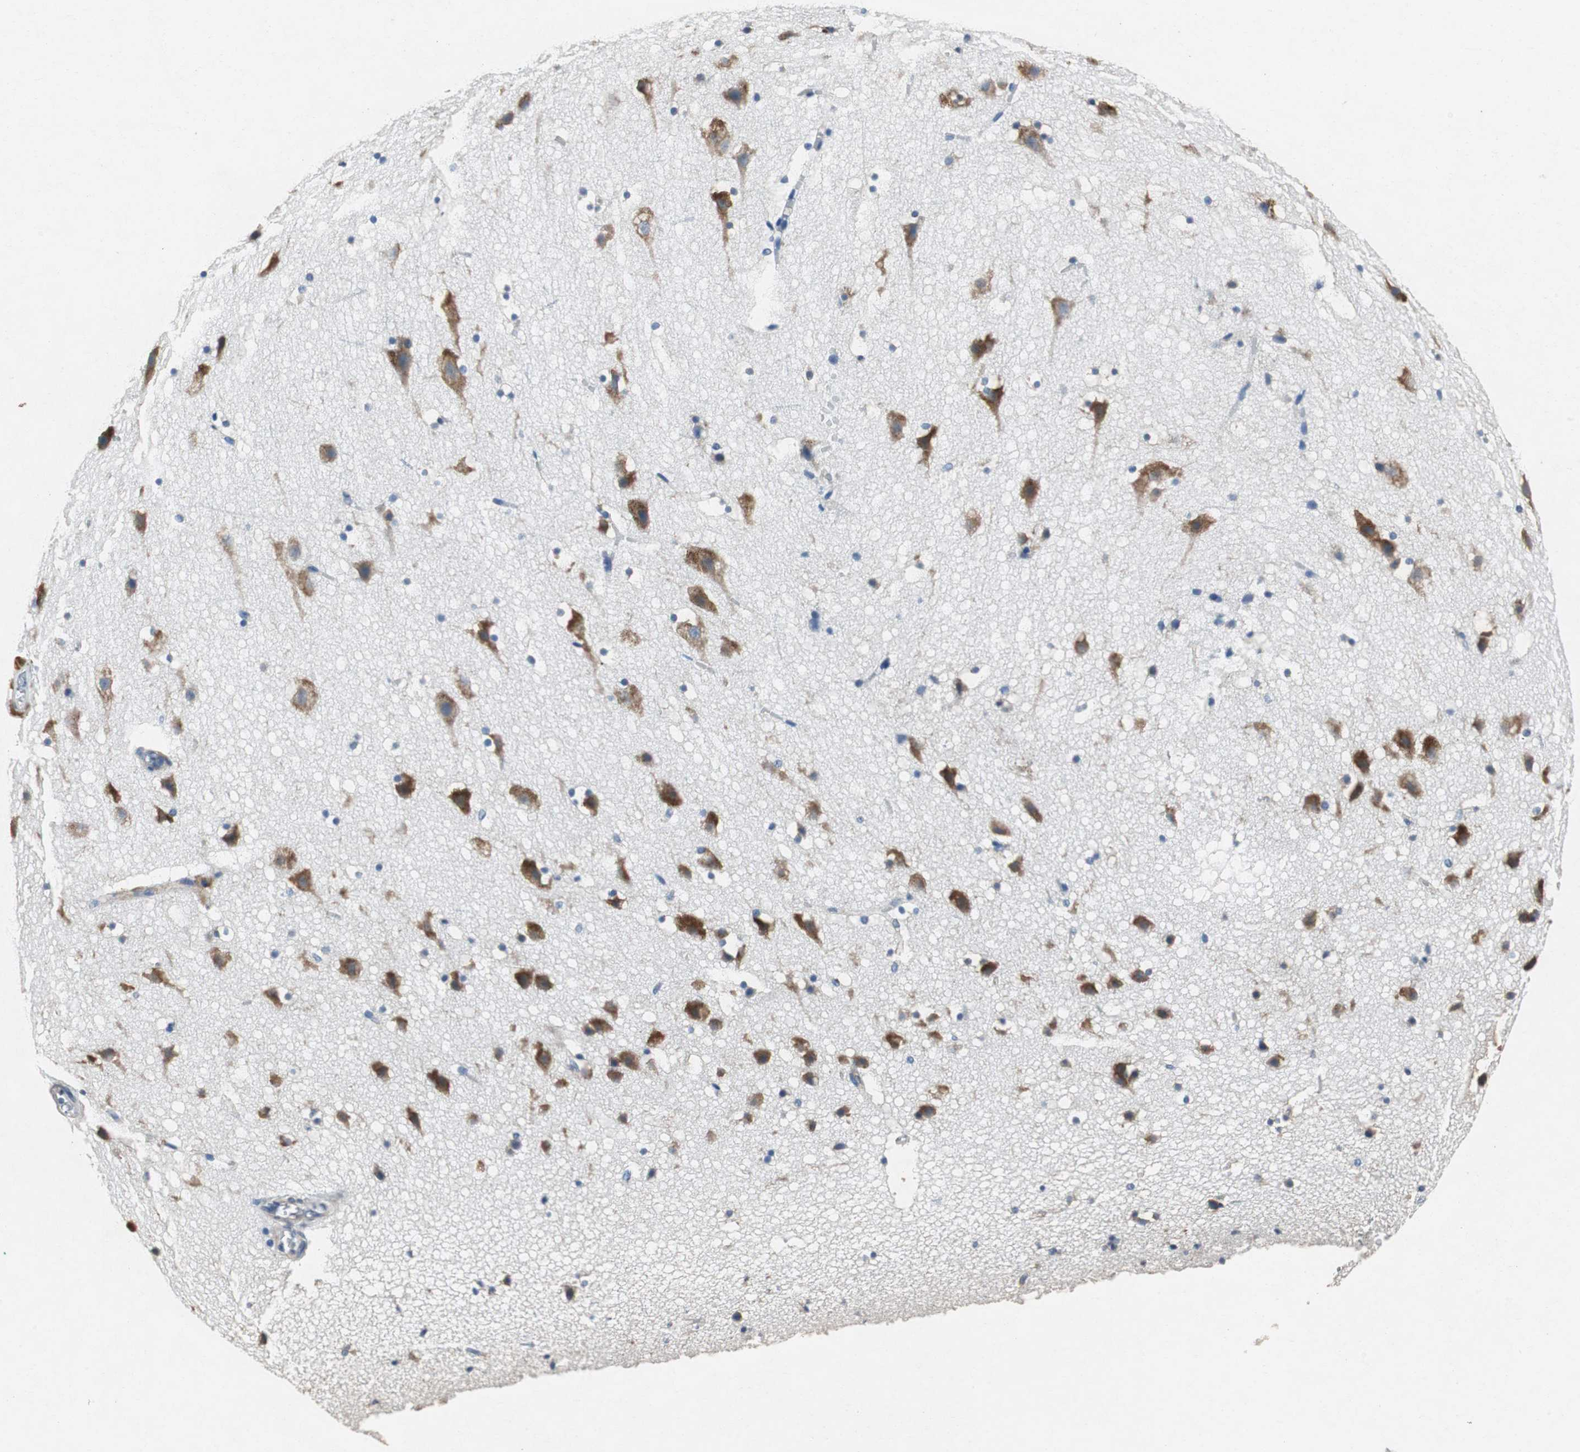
{"staining": {"intensity": "negative", "quantity": "none", "location": "none"}, "tissue": "cerebral cortex", "cell_type": "Endothelial cells", "image_type": "normal", "snomed": [{"axis": "morphology", "description": "Normal tissue, NOS"}, {"axis": "topography", "description": "Cerebral cortex"}], "caption": "Immunohistochemical staining of unremarkable human cerebral cortex demonstrates no significant expression in endothelial cells.", "gene": "RPL35", "patient": {"sex": "male", "age": 45}}